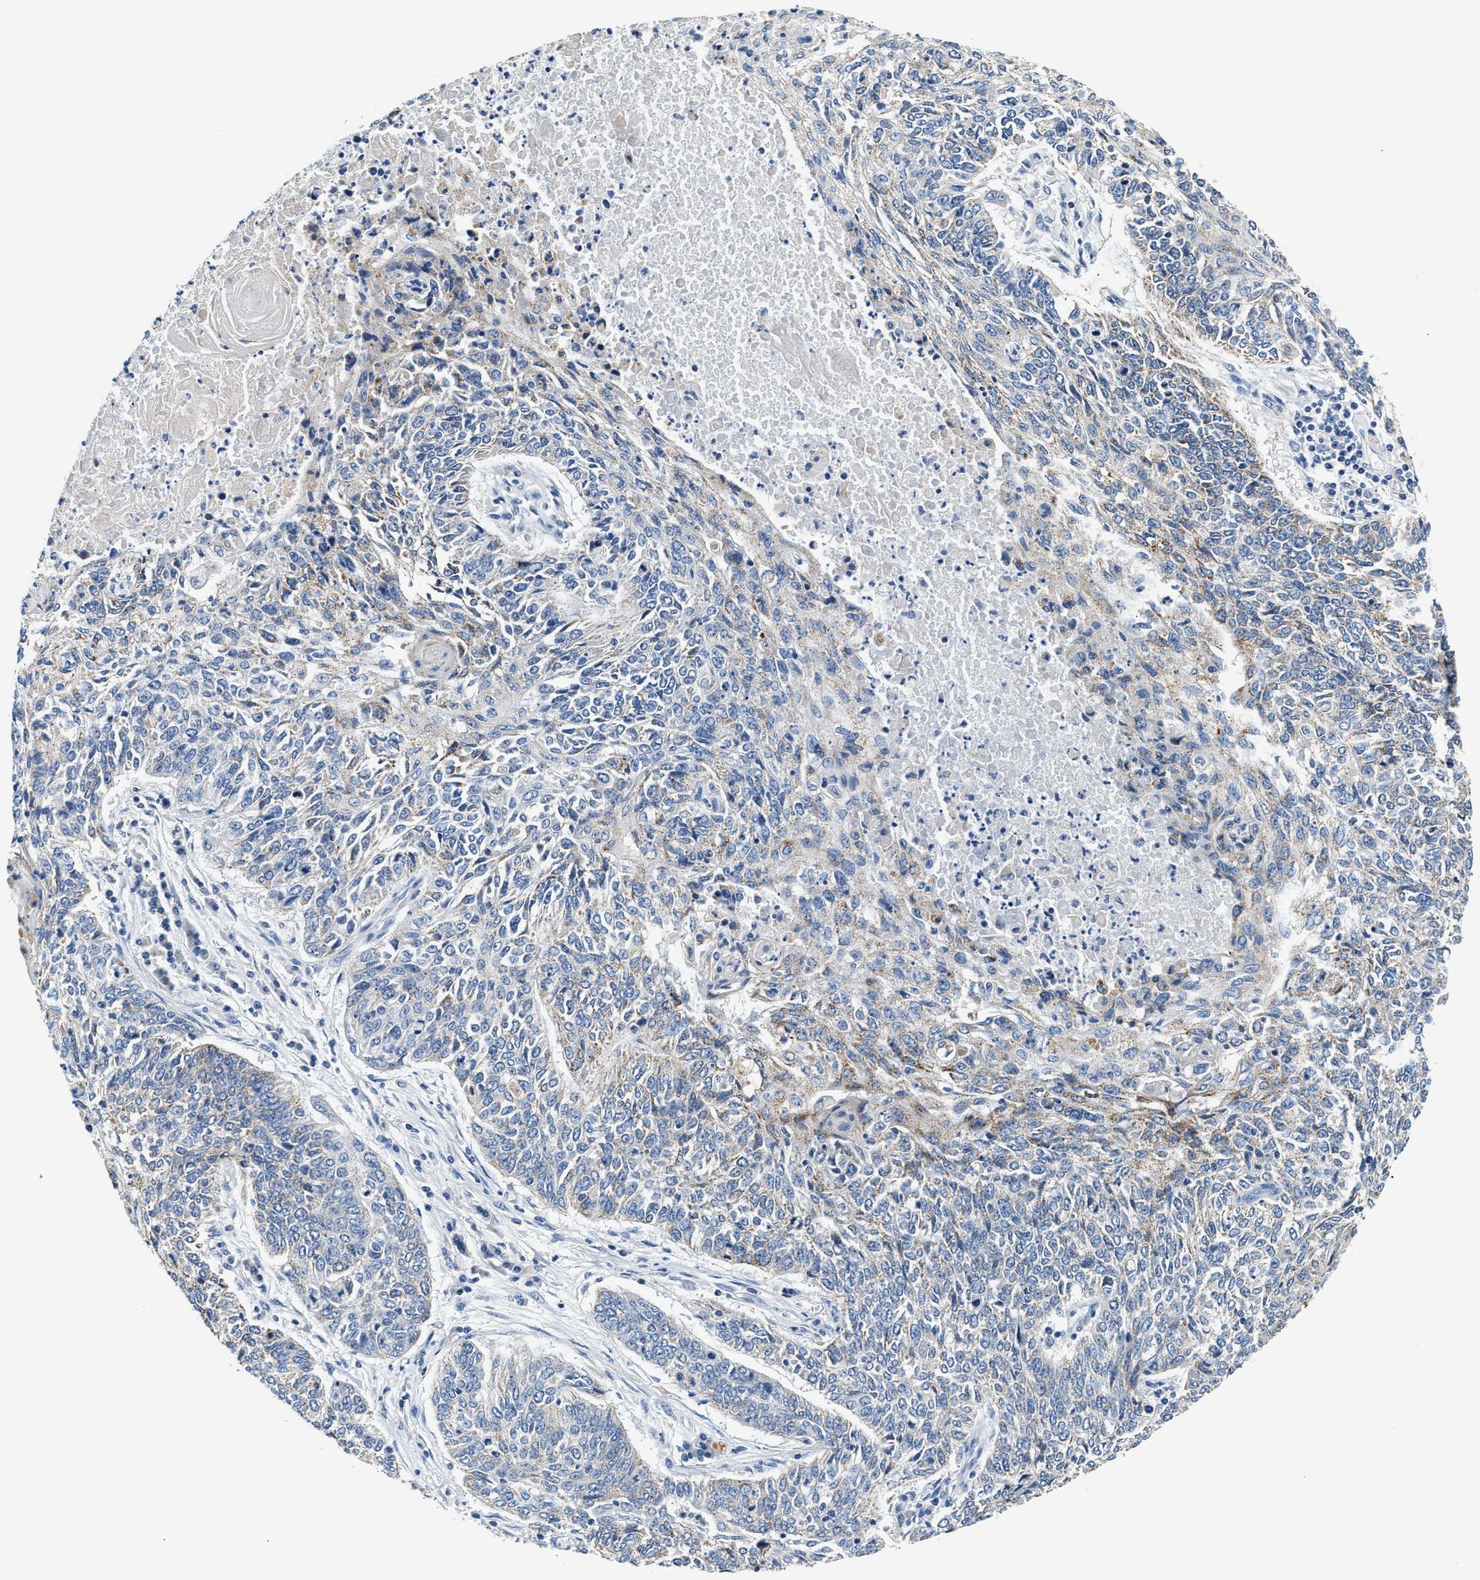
{"staining": {"intensity": "weak", "quantity": "<25%", "location": "cytoplasmic/membranous"}, "tissue": "lung cancer", "cell_type": "Tumor cells", "image_type": "cancer", "snomed": [{"axis": "morphology", "description": "Normal tissue, NOS"}, {"axis": "morphology", "description": "Squamous cell carcinoma, NOS"}, {"axis": "topography", "description": "Cartilage tissue"}, {"axis": "topography", "description": "Bronchus"}, {"axis": "topography", "description": "Lung"}], "caption": "Lung cancer (squamous cell carcinoma) stained for a protein using immunohistochemistry (IHC) exhibits no staining tumor cells.", "gene": "TUT7", "patient": {"sex": "female", "age": 49}}